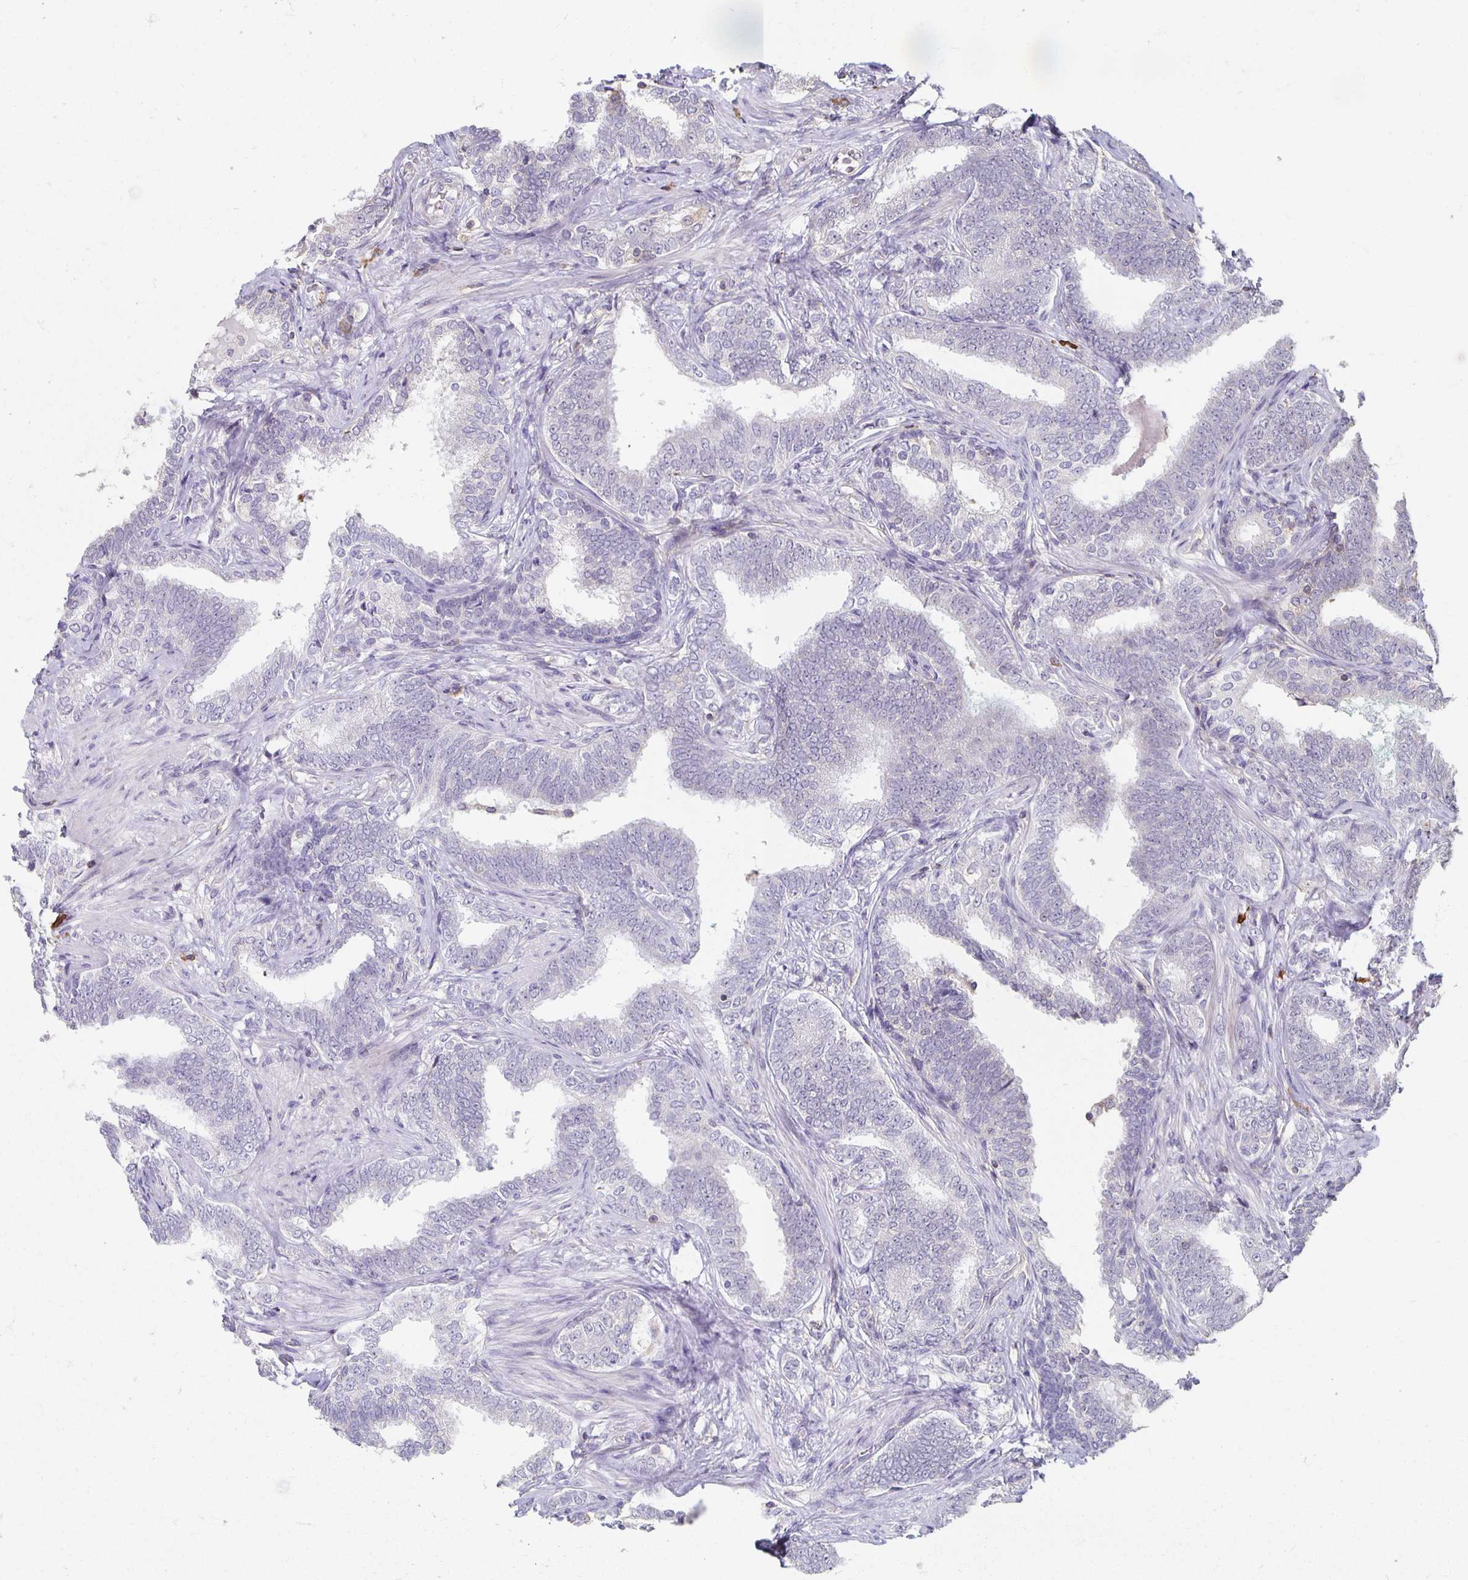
{"staining": {"intensity": "negative", "quantity": "none", "location": "none"}, "tissue": "prostate cancer", "cell_type": "Tumor cells", "image_type": "cancer", "snomed": [{"axis": "morphology", "description": "Adenocarcinoma, High grade"}, {"axis": "topography", "description": "Prostate"}], "caption": "Immunohistochemistry (IHC) of high-grade adenocarcinoma (prostate) demonstrates no positivity in tumor cells.", "gene": "ZNF692", "patient": {"sex": "male", "age": 72}}